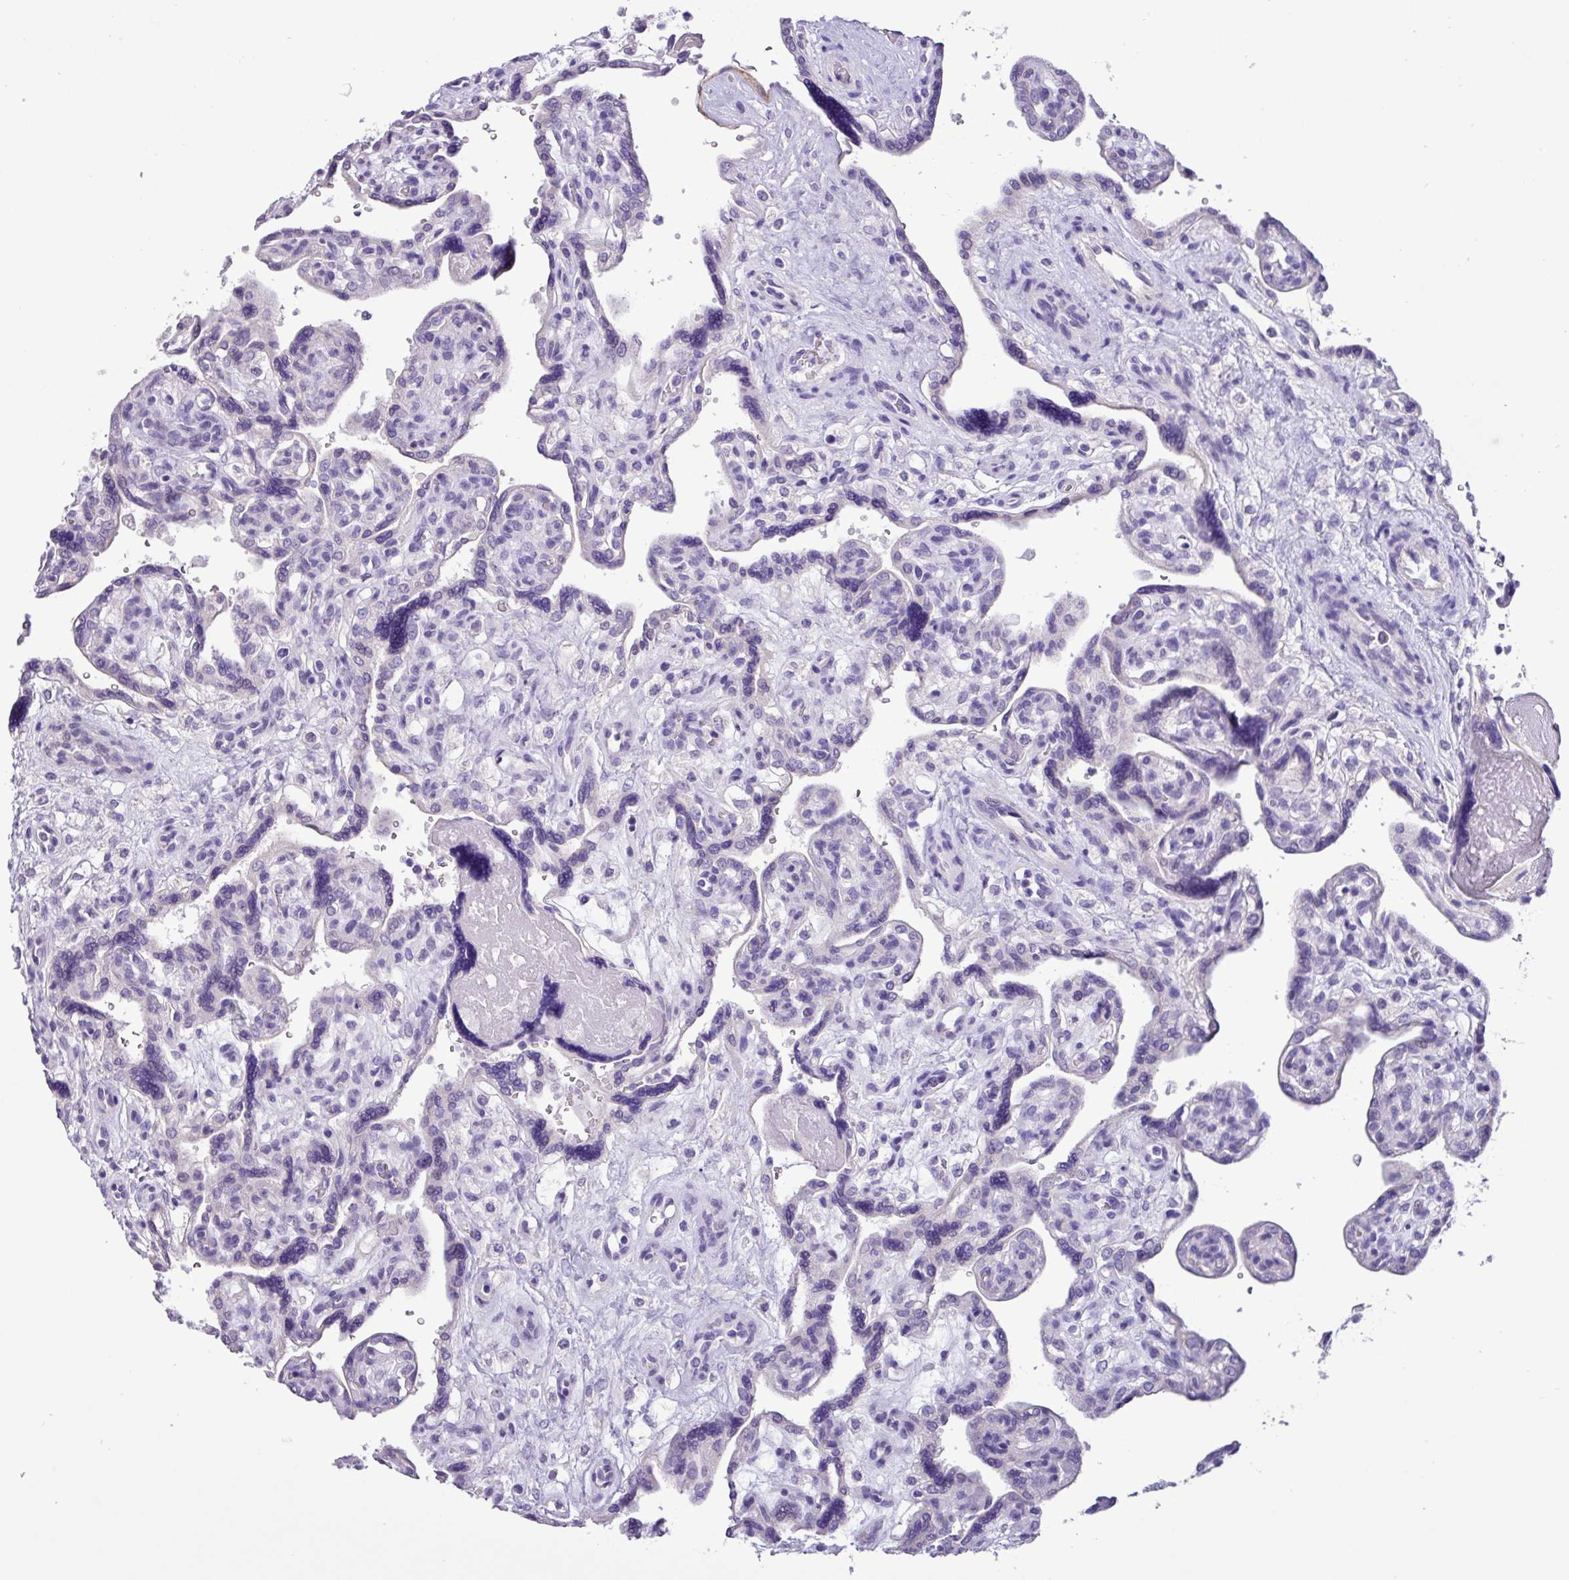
{"staining": {"intensity": "negative", "quantity": "none", "location": "none"}, "tissue": "placenta", "cell_type": "Decidual cells", "image_type": "normal", "snomed": [{"axis": "morphology", "description": "Normal tissue, NOS"}, {"axis": "topography", "description": "Placenta"}], "caption": "Placenta was stained to show a protein in brown. There is no significant expression in decidual cells. The staining was performed using DAB (3,3'-diaminobenzidine) to visualize the protein expression in brown, while the nuclei were stained in blue with hematoxylin (Magnification: 20x).", "gene": "EPCAM", "patient": {"sex": "female", "age": 39}}